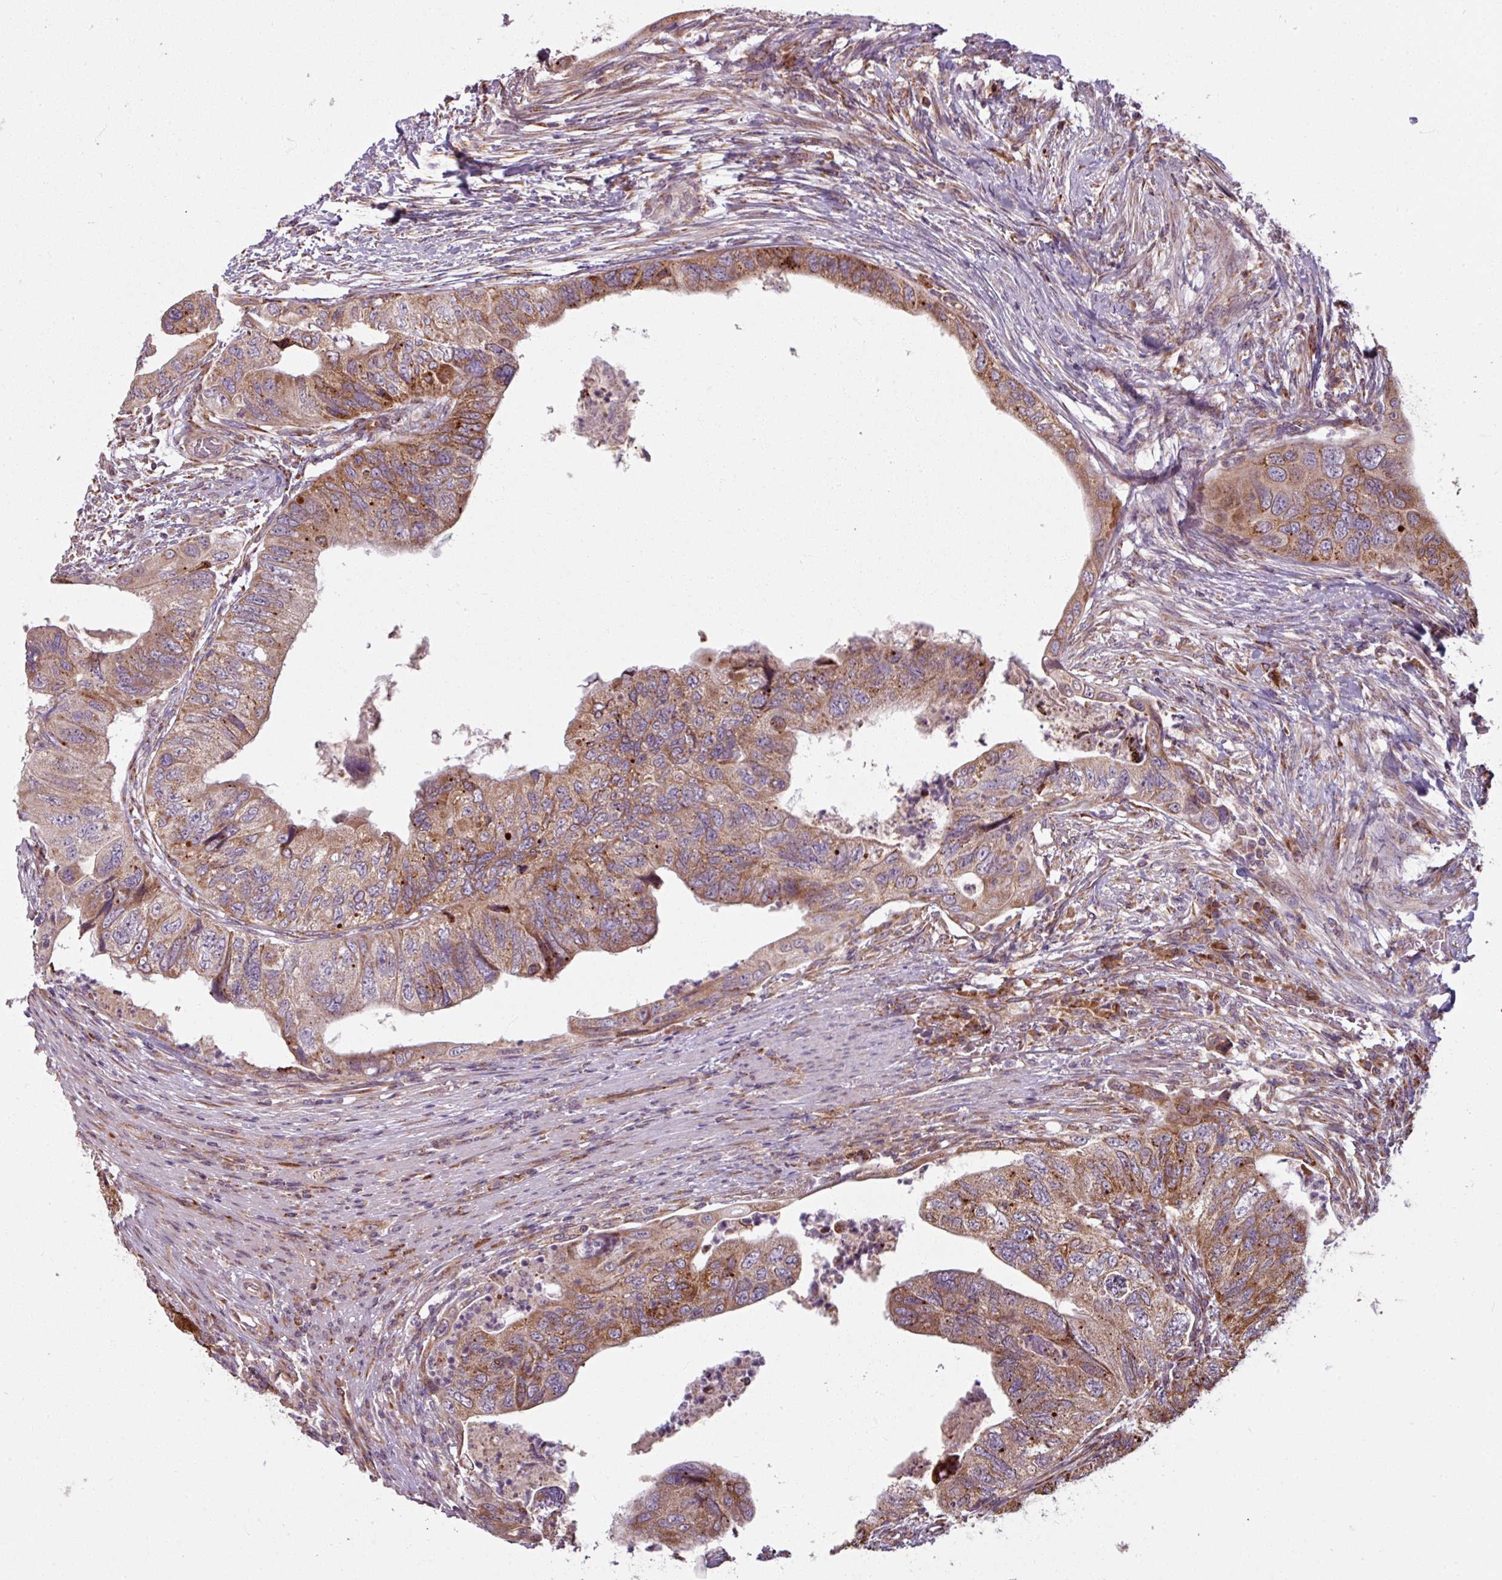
{"staining": {"intensity": "moderate", "quantity": ">75%", "location": "cytoplasmic/membranous"}, "tissue": "colorectal cancer", "cell_type": "Tumor cells", "image_type": "cancer", "snomed": [{"axis": "morphology", "description": "Adenocarcinoma, NOS"}, {"axis": "topography", "description": "Rectum"}], "caption": "DAB immunohistochemical staining of colorectal cancer reveals moderate cytoplasmic/membranous protein expression in about >75% of tumor cells. Immunohistochemistry stains the protein in brown and the nuclei are stained blue.", "gene": "MAGT1", "patient": {"sex": "male", "age": 63}}